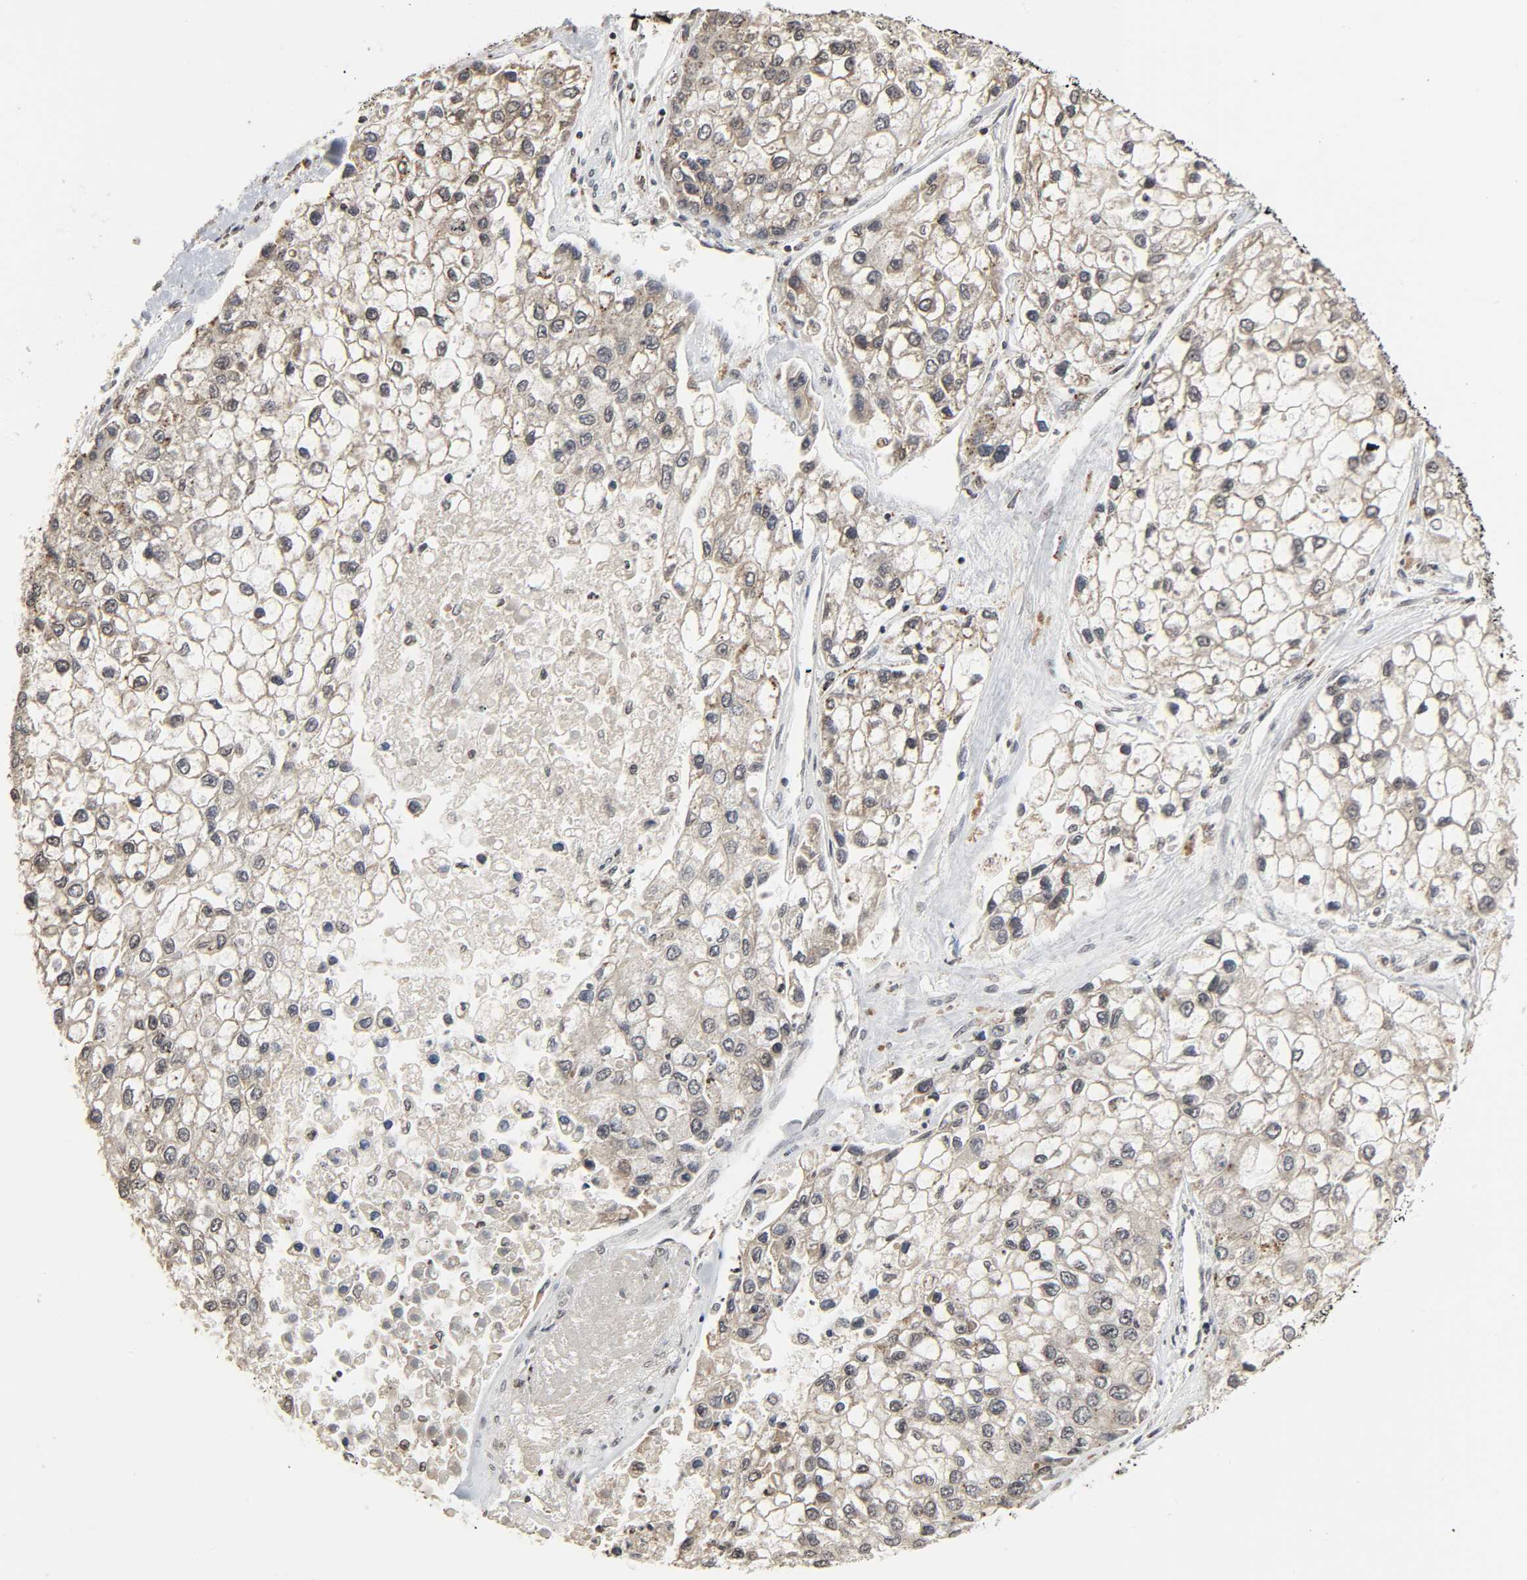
{"staining": {"intensity": "moderate", "quantity": "<25%", "location": "cytoplasmic/membranous"}, "tissue": "liver cancer", "cell_type": "Tumor cells", "image_type": "cancer", "snomed": [{"axis": "morphology", "description": "Carcinoma, Hepatocellular, NOS"}, {"axis": "topography", "description": "Liver"}], "caption": "A micrograph of liver cancer (hepatocellular carcinoma) stained for a protein shows moderate cytoplasmic/membranous brown staining in tumor cells.", "gene": "XRCC1", "patient": {"sex": "female", "age": 66}}